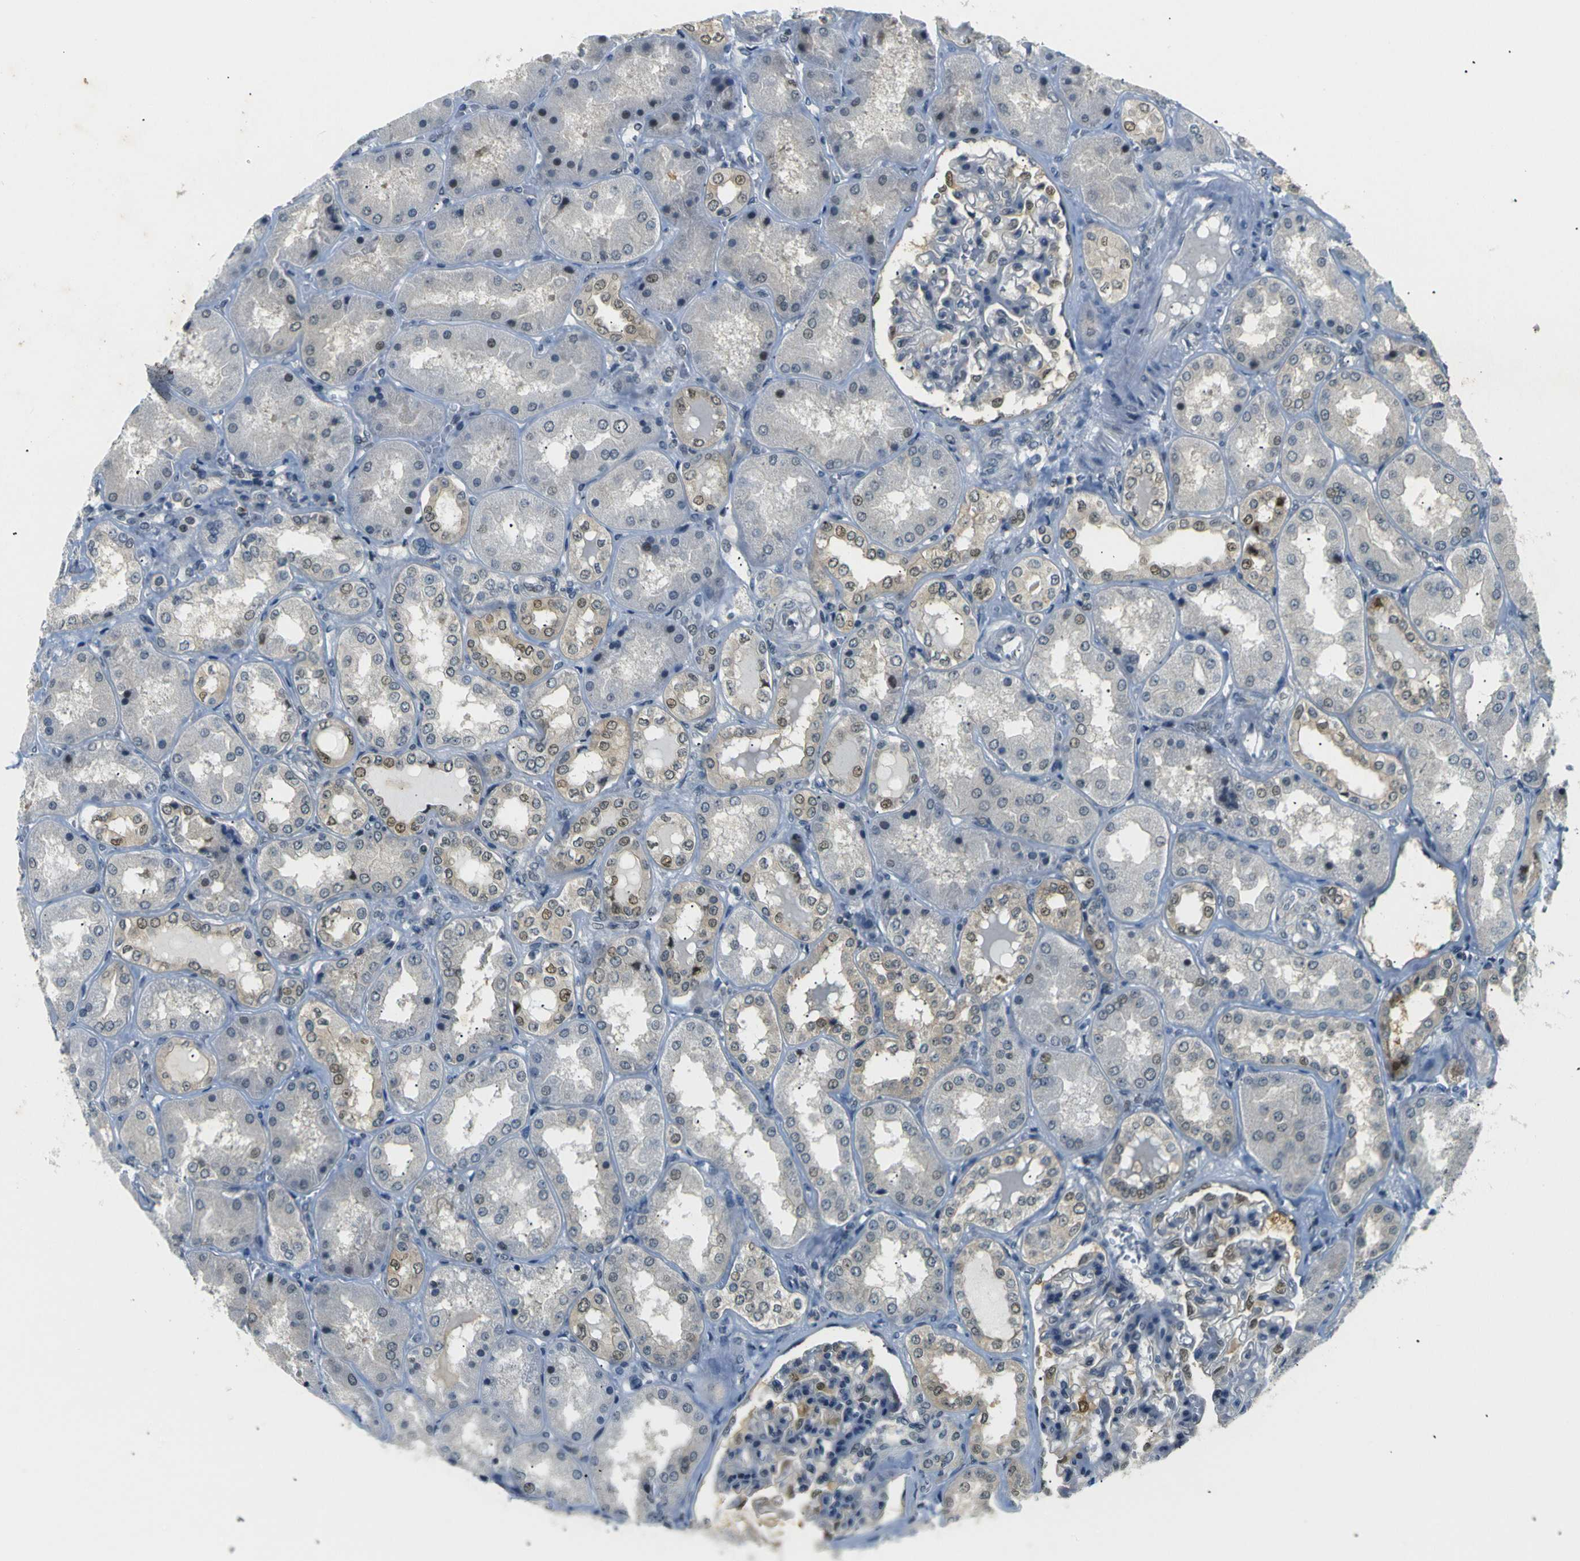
{"staining": {"intensity": "moderate", "quantity": "<25%", "location": "nuclear"}, "tissue": "kidney", "cell_type": "Cells in glomeruli", "image_type": "normal", "snomed": [{"axis": "morphology", "description": "Normal tissue, NOS"}, {"axis": "topography", "description": "Kidney"}], "caption": "IHC staining of benign kidney, which reveals low levels of moderate nuclear staining in about <25% of cells in glomeruli indicating moderate nuclear protein expression. The staining was performed using DAB (brown) for protein detection and nuclei were counterstained in hematoxylin (blue).", "gene": "SKP1", "patient": {"sex": "female", "age": 56}}